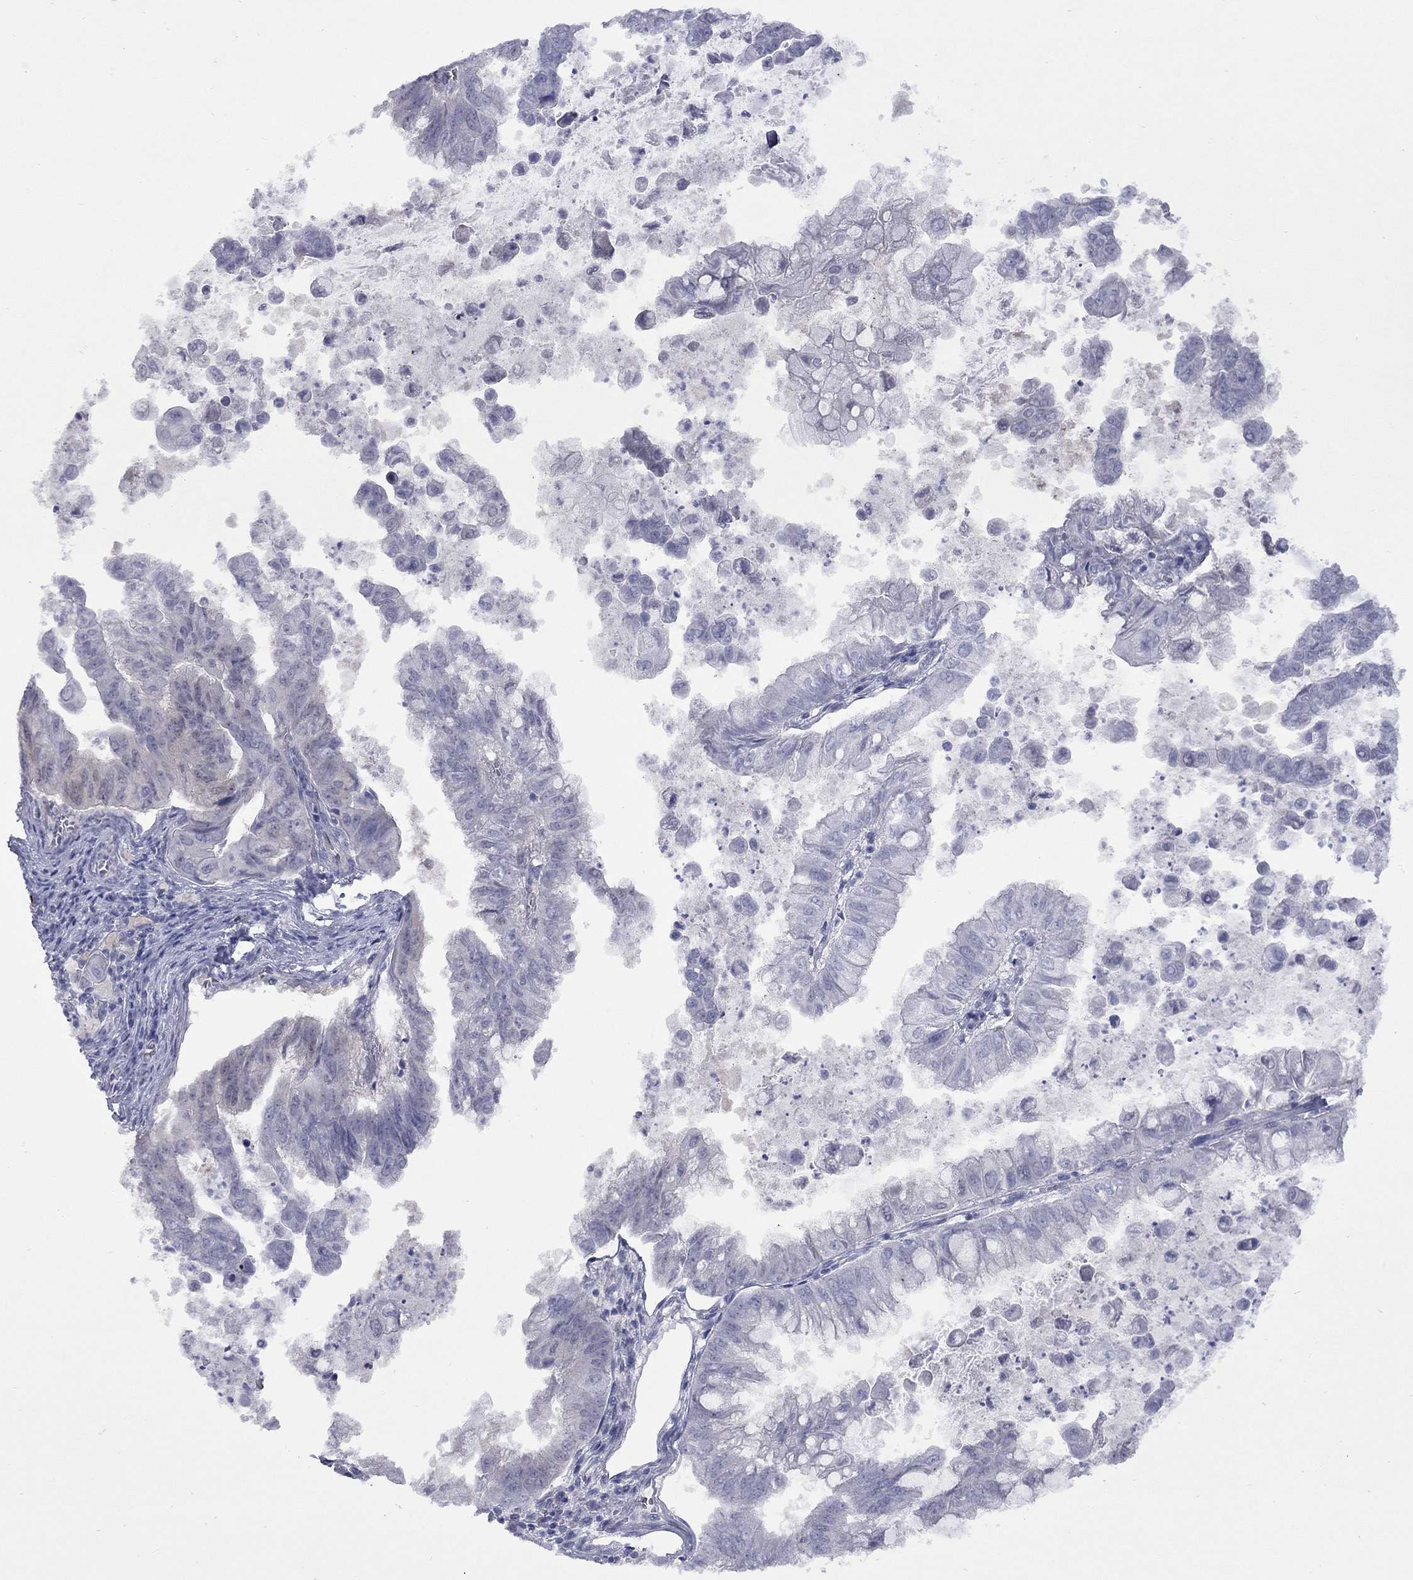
{"staining": {"intensity": "negative", "quantity": "none", "location": "none"}, "tissue": "stomach cancer", "cell_type": "Tumor cells", "image_type": "cancer", "snomed": [{"axis": "morphology", "description": "Adenocarcinoma, NOS"}, {"axis": "topography", "description": "Stomach, upper"}], "caption": "Tumor cells show no significant staining in stomach cancer (adenocarcinoma).", "gene": "CTNNBIP1", "patient": {"sex": "male", "age": 80}}